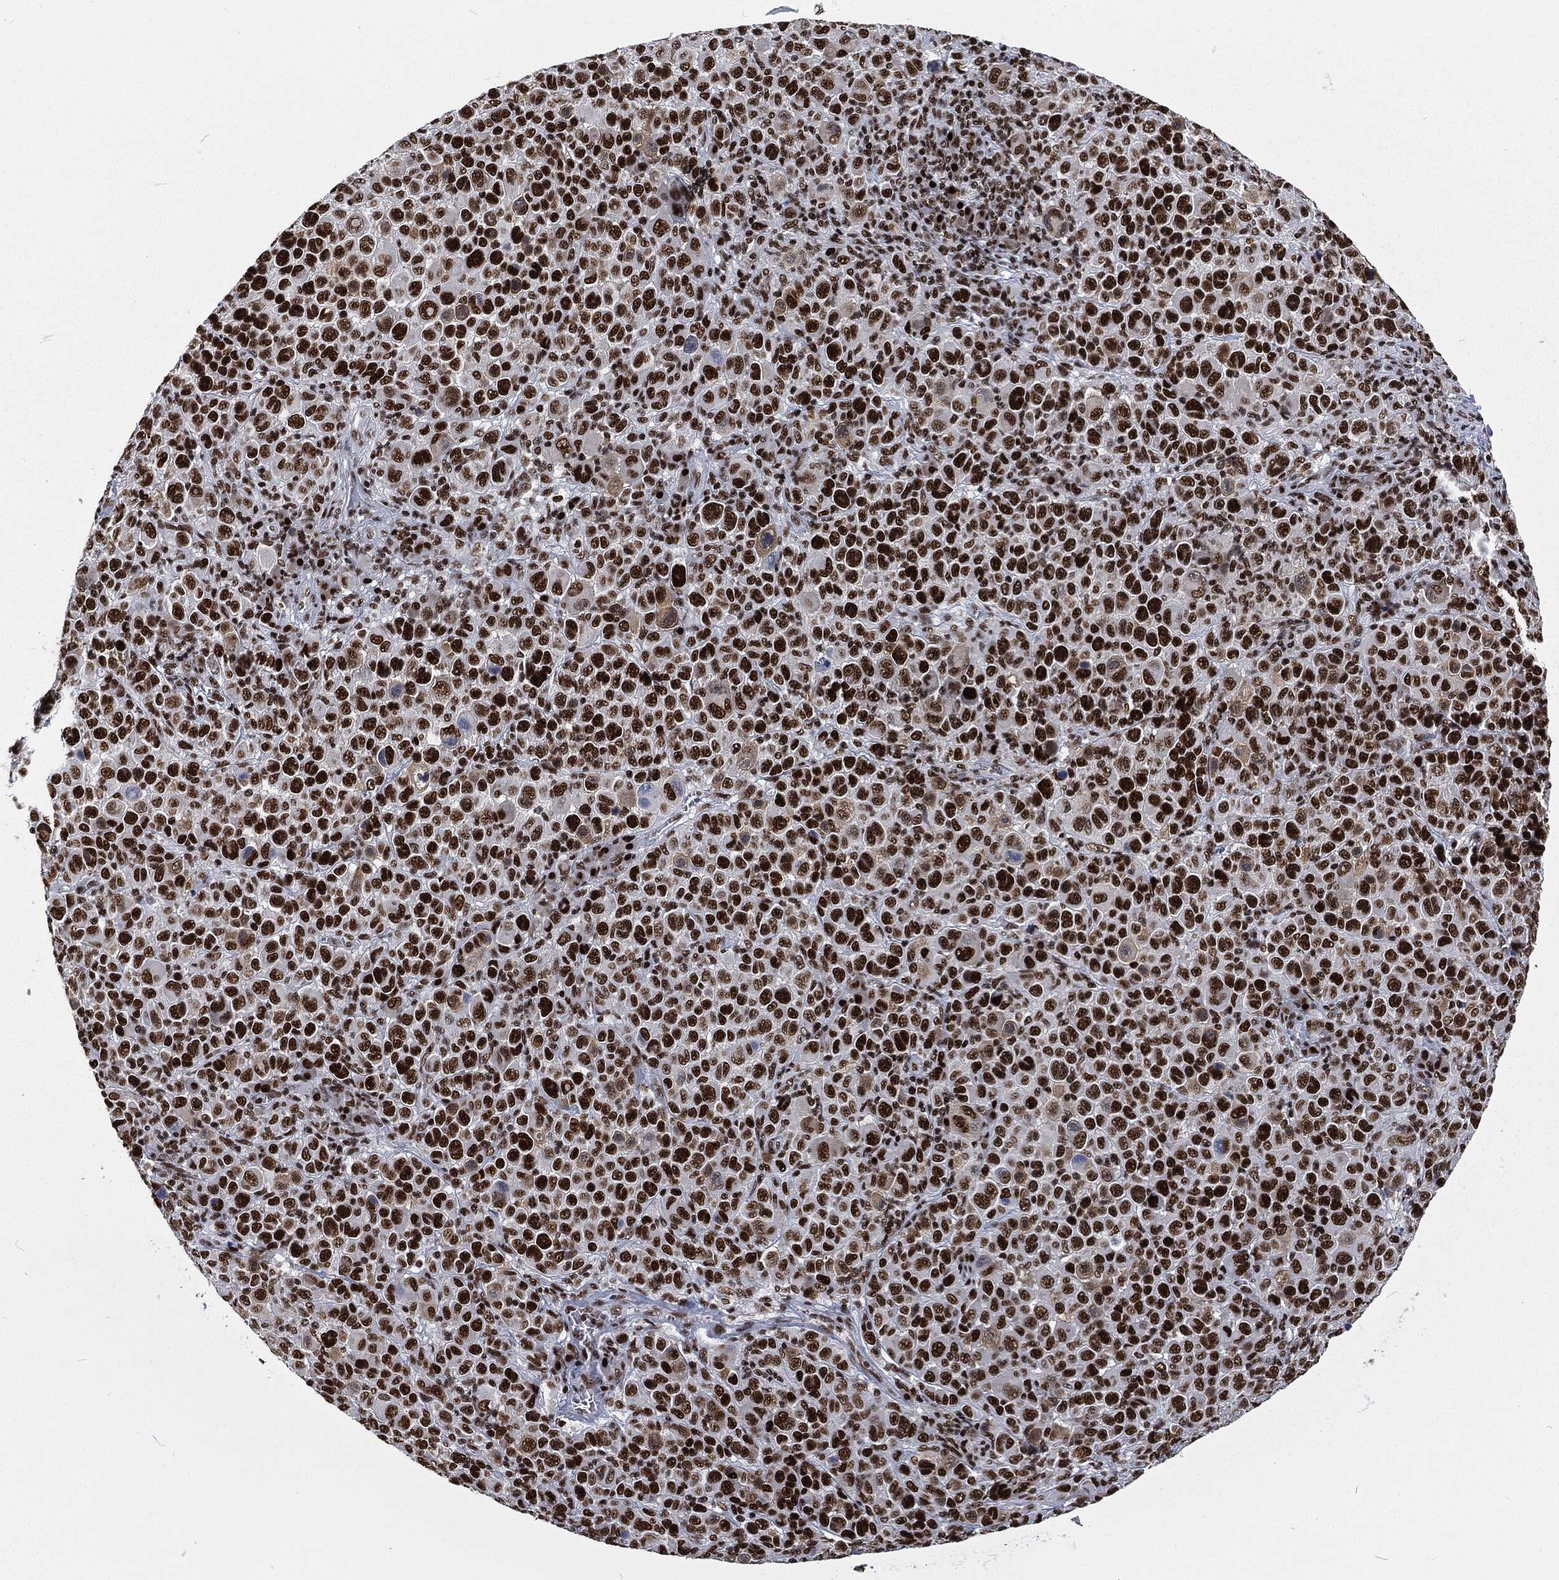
{"staining": {"intensity": "strong", "quantity": ">75%", "location": "nuclear"}, "tissue": "melanoma", "cell_type": "Tumor cells", "image_type": "cancer", "snomed": [{"axis": "morphology", "description": "Malignant melanoma, NOS"}, {"axis": "topography", "description": "Skin"}], "caption": "Human malignant melanoma stained with a brown dye displays strong nuclear positive staining in approximately >75% of tumor cells.", "gene": "DCPS", "patient": {"sex": "female", "age": 57}}